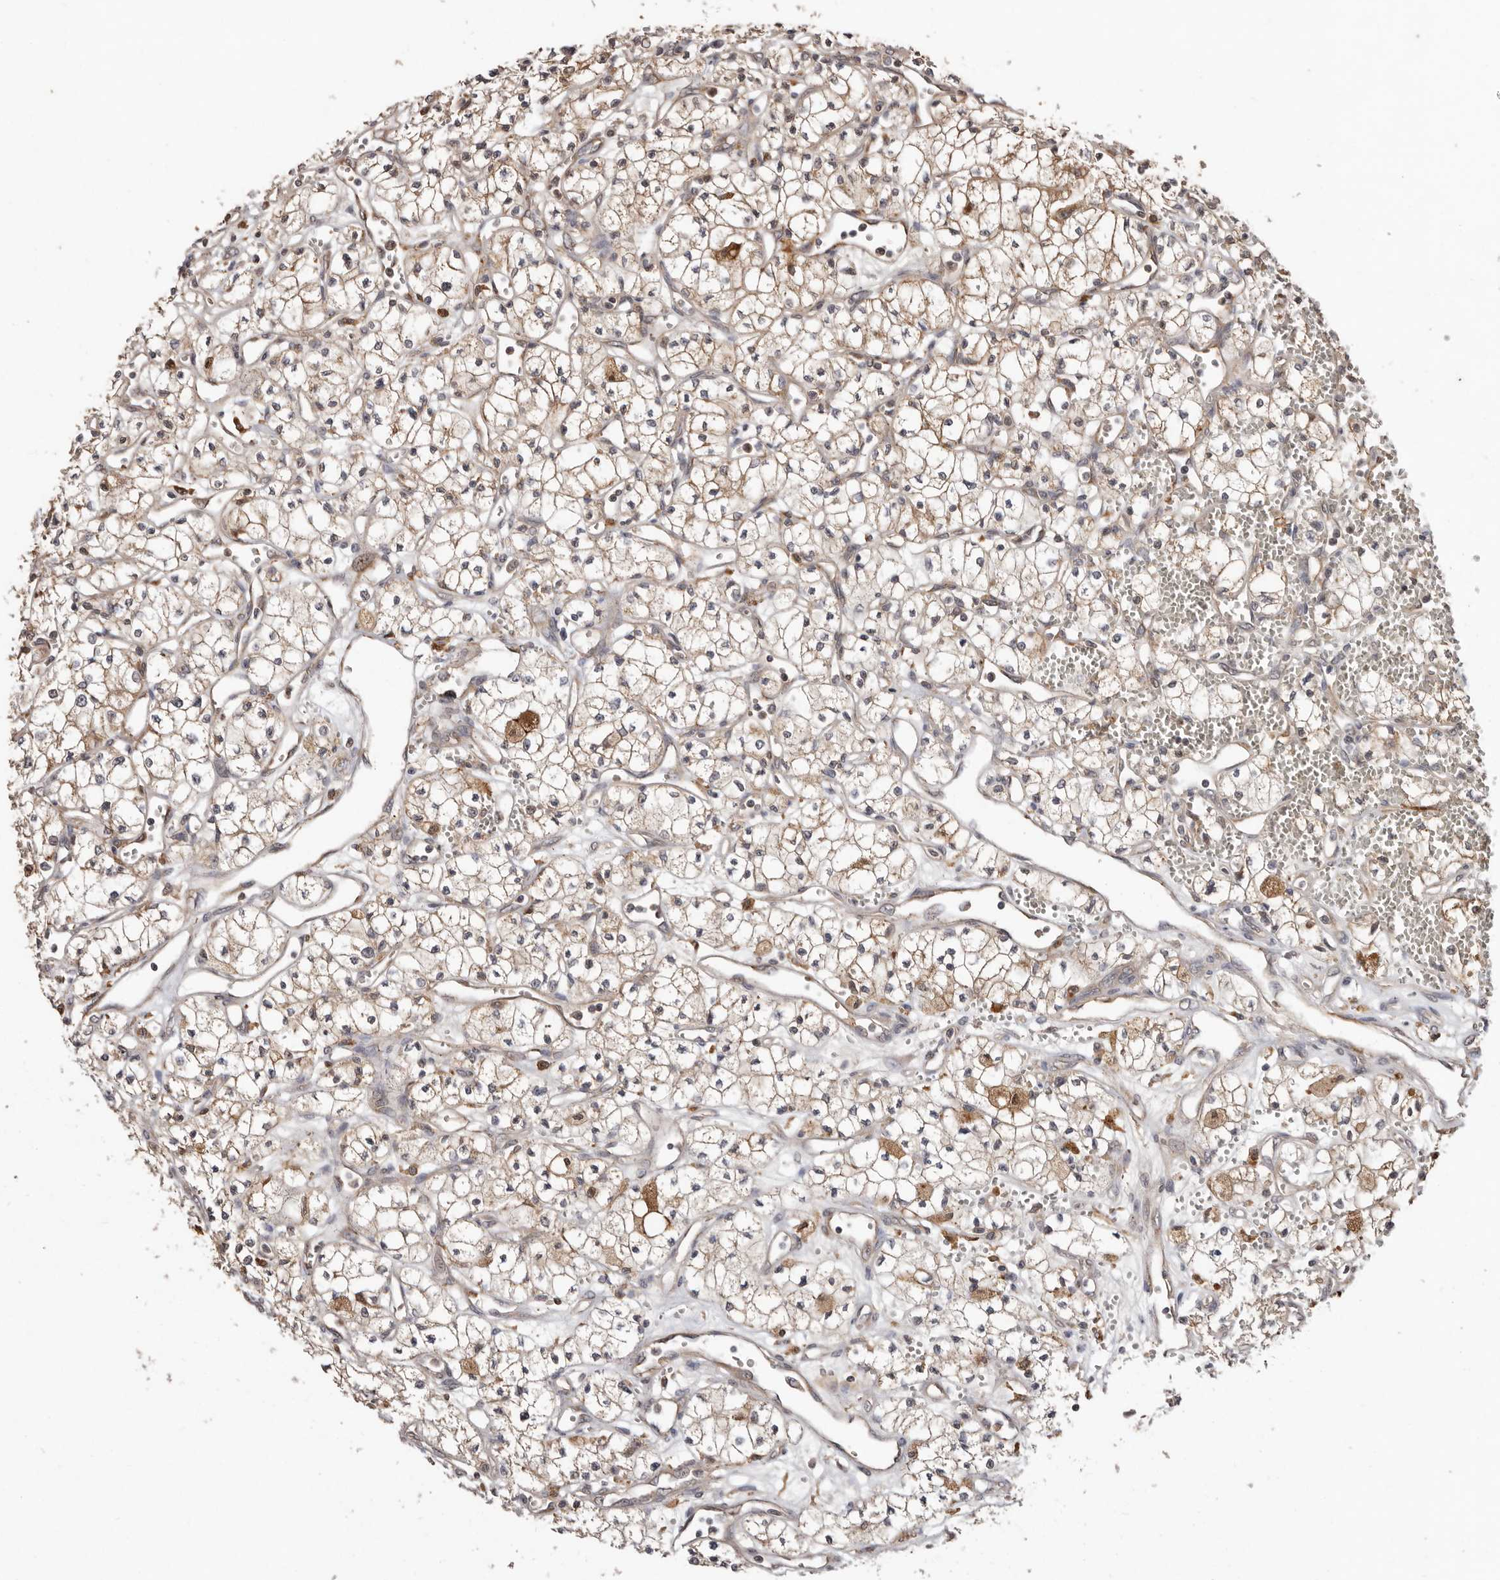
{"staining": {"intensity": "weak", "quantity": ">75%", "location": "cytoplasmic/membranous"}, "tissue": "renal cancer", "cell_type": "Tumor cells", "image_type": "cancer", "snomed": [{"axis": "morphology", "description": "Adenocarcinoma, NOS"}, {"axis": "topography", "description": "Kidney"}], "caption": "Weak cytoplasmic/membranous positivity is present in about >75% of tumor cells in renal cancer. The protein of interest is shown in brown color, while the nuclei are stained blue.", "gene": "RSPO2", "patient": {"sex": "male", "age": 59}}